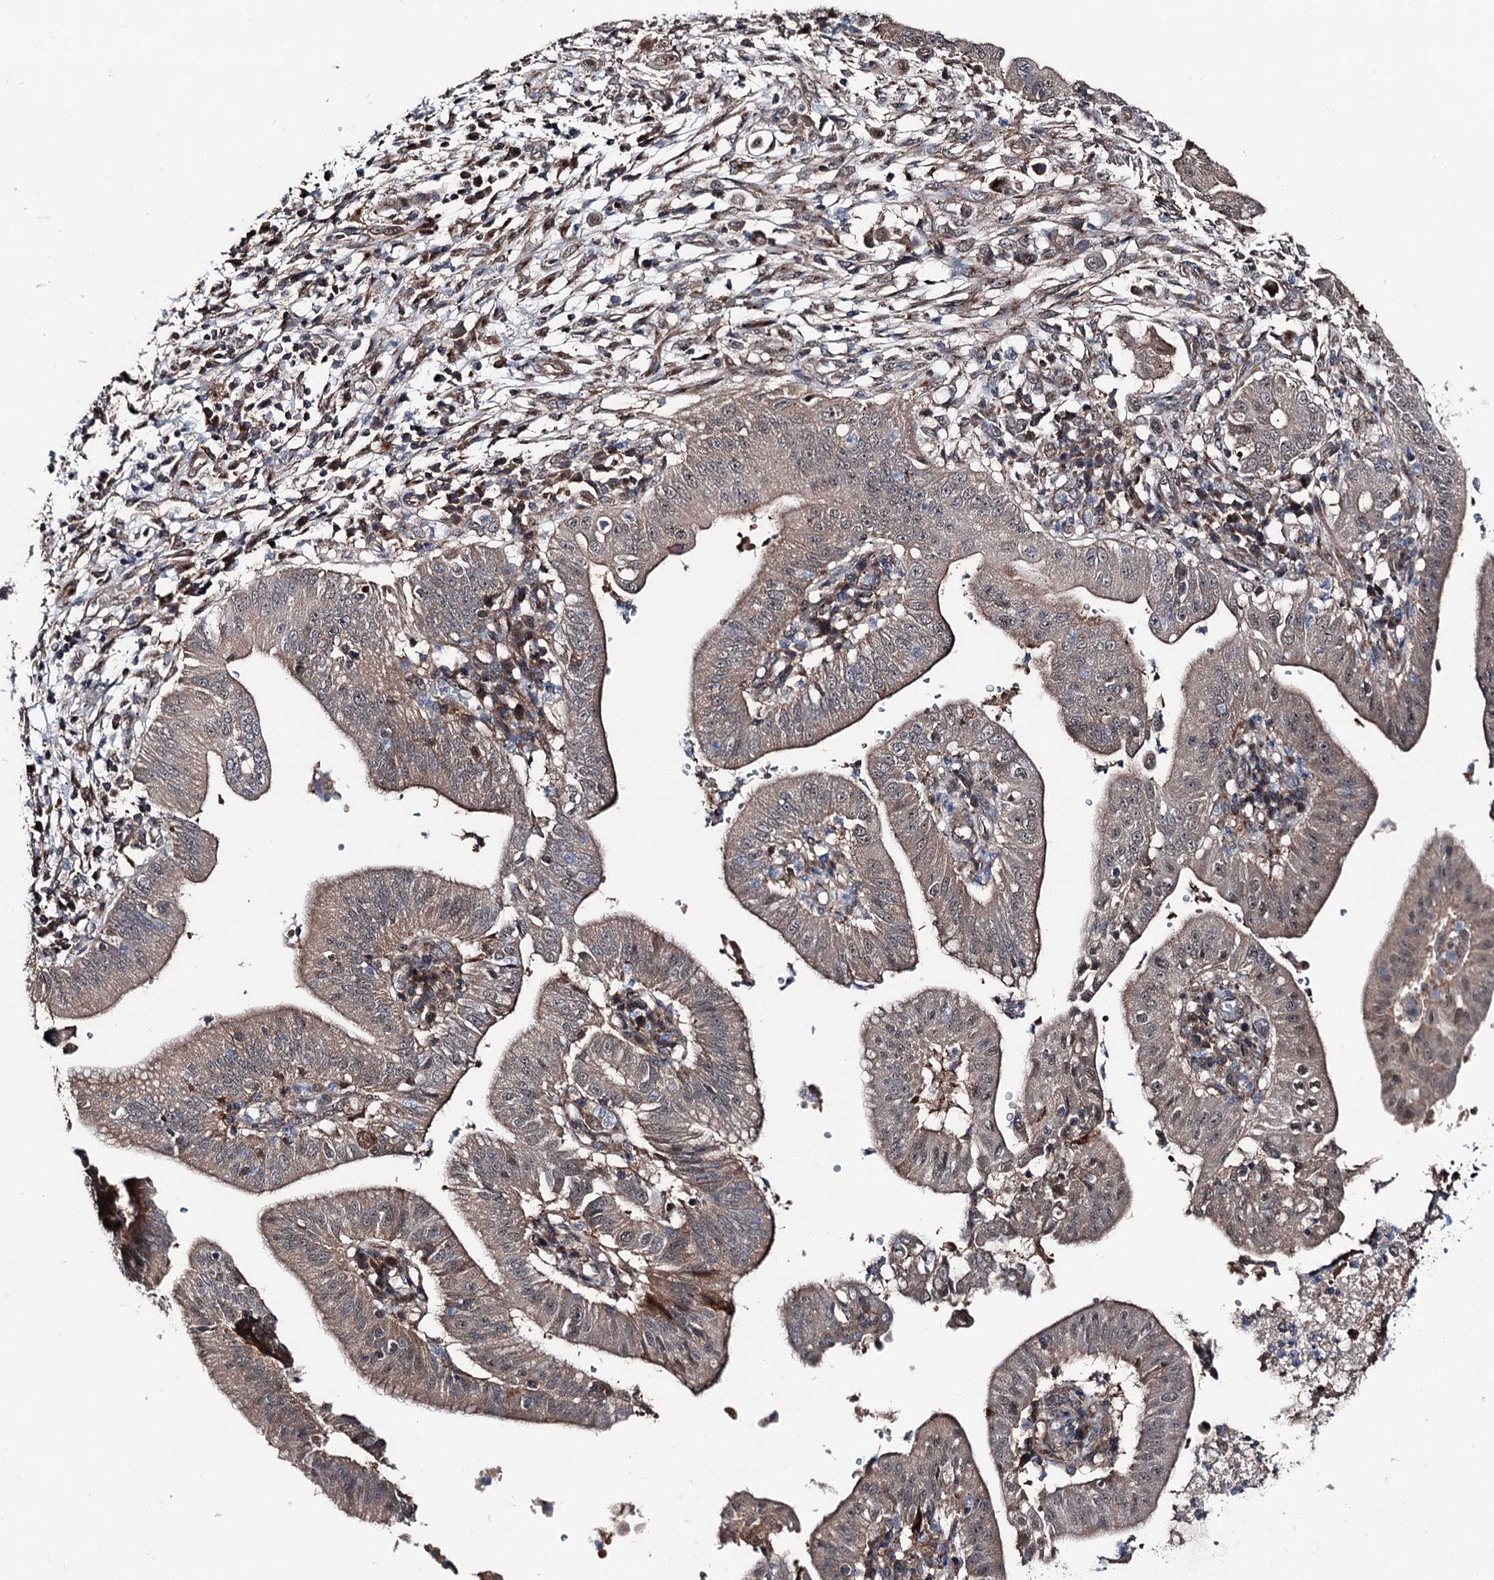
{"staining": {"intensity": "weak", "quantity": "25%-75%", "location": "cytoplasmic/membranous,nuclear"}, "tissue": "pancreatic cancer", "cell_type": "Tumor cells", "image_type": "cancer", "snomed": [{"axis": "morphology", "description": "Adenocarcinoma, NOS"}, {"axis": "topography", "description": "Pancreas"}], "caption": "A low amount of weak cytoplasmic/membranous and nuclear positivity is appreciated in about 25%-75% of tumor cells in pancreatic adenocarcinoma tissue. The protein of interest is stained brown, and the nuclei are stained in blue (DAB (3,3'-diaminobenzidine) IHC with brightfield microscopy, high magnification).", "gene": "PSMD13", "patient": {"sex": "male", "age": 68}}